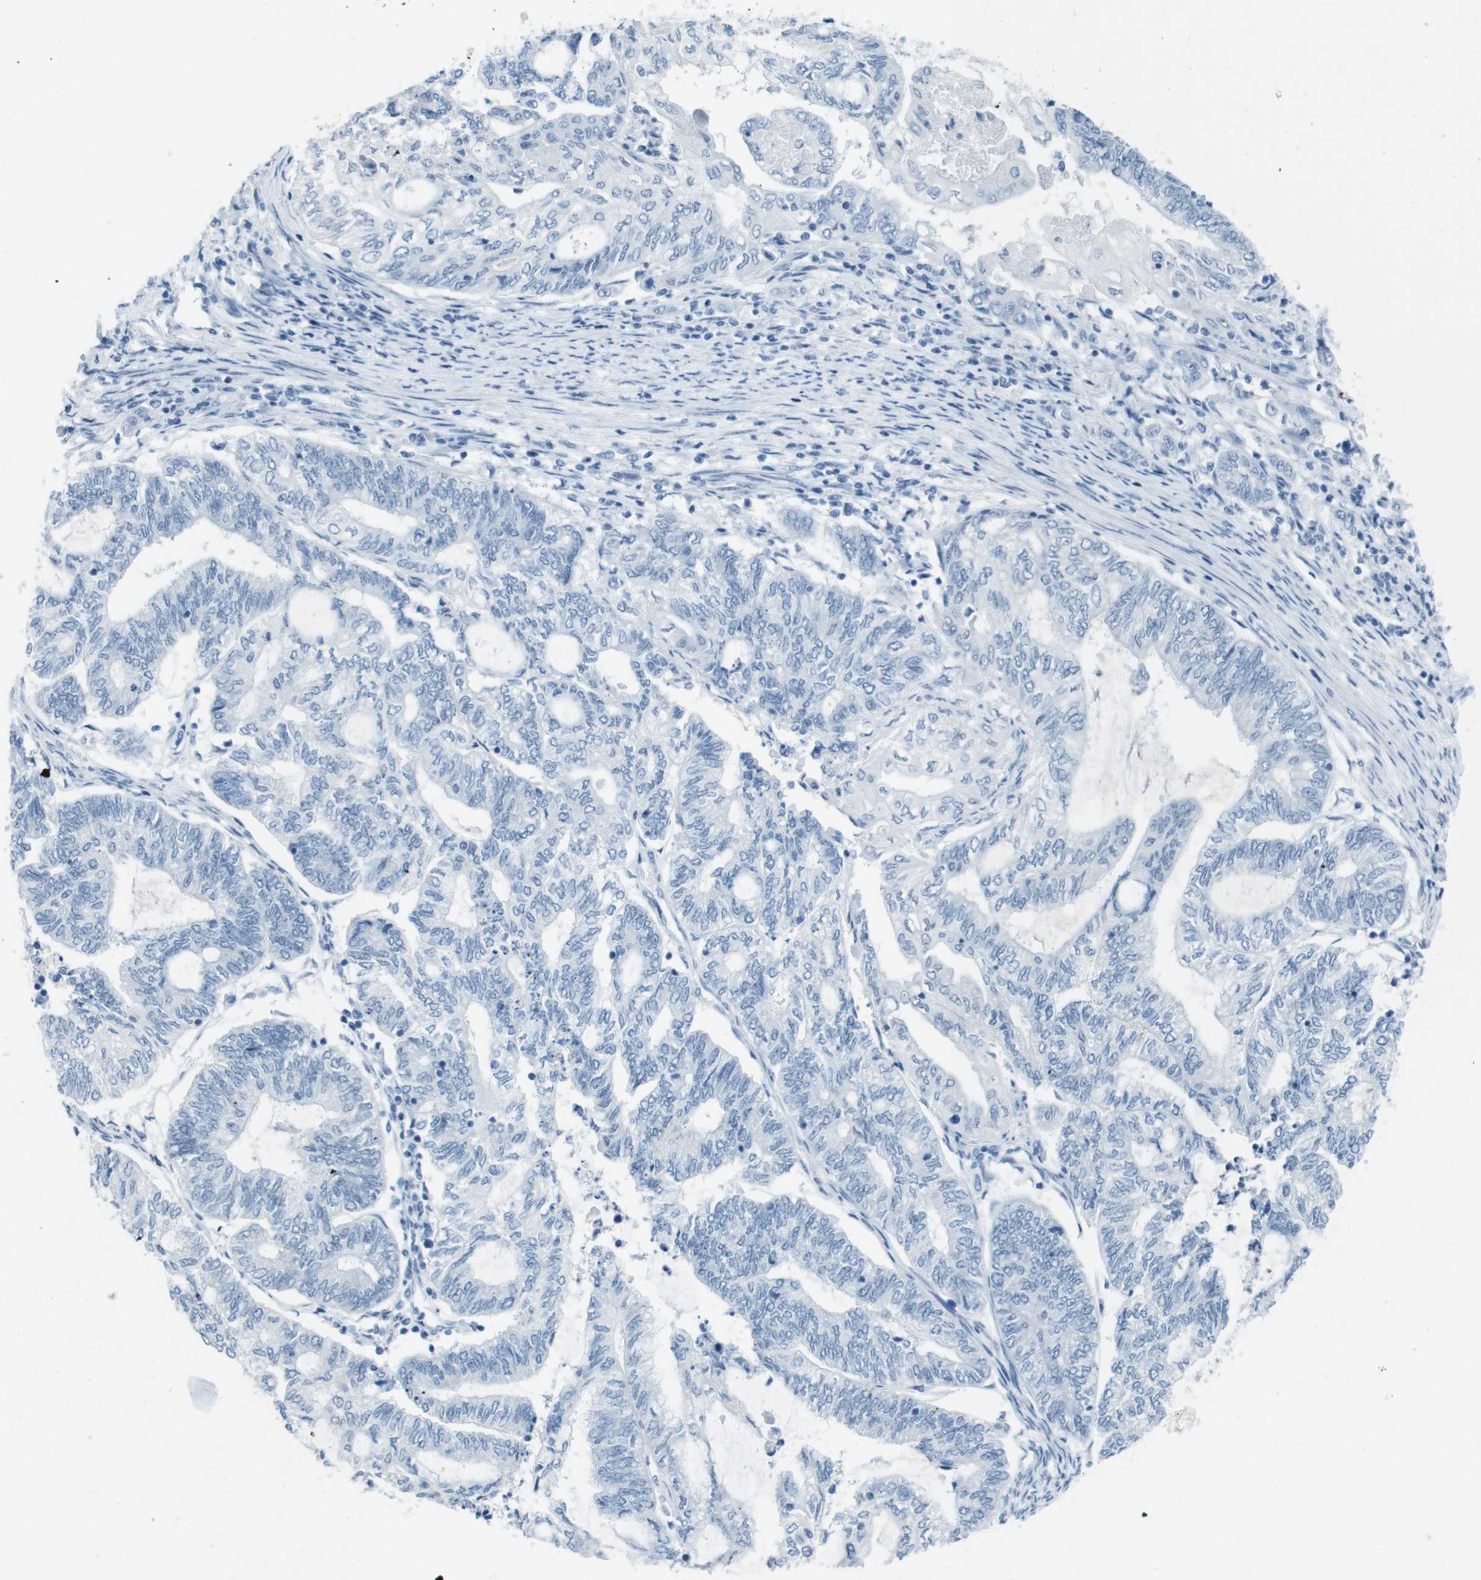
{"staining": {"intensity": "negative", "quantity": "none", "location": "none"}, "tissue": "endometrial cancer", "cell_type": "Tumor cells", "image_type": "cancer", "snomed": [{"axis": "morphology", "description": "Adenocarcinoma, NOS"}, {"axis": "topography", "description": "Uterus"}, {"axis": "topography", "description": "Endometrium"}], "caption": "The immunohistochemistry (IHC) micrograph has no significant positivity in tumor cells of endometrial cancer (adenocarcinoma) tissue.", "gene": "TMEM207", "patient": {"sex": "female", "age": 70}}